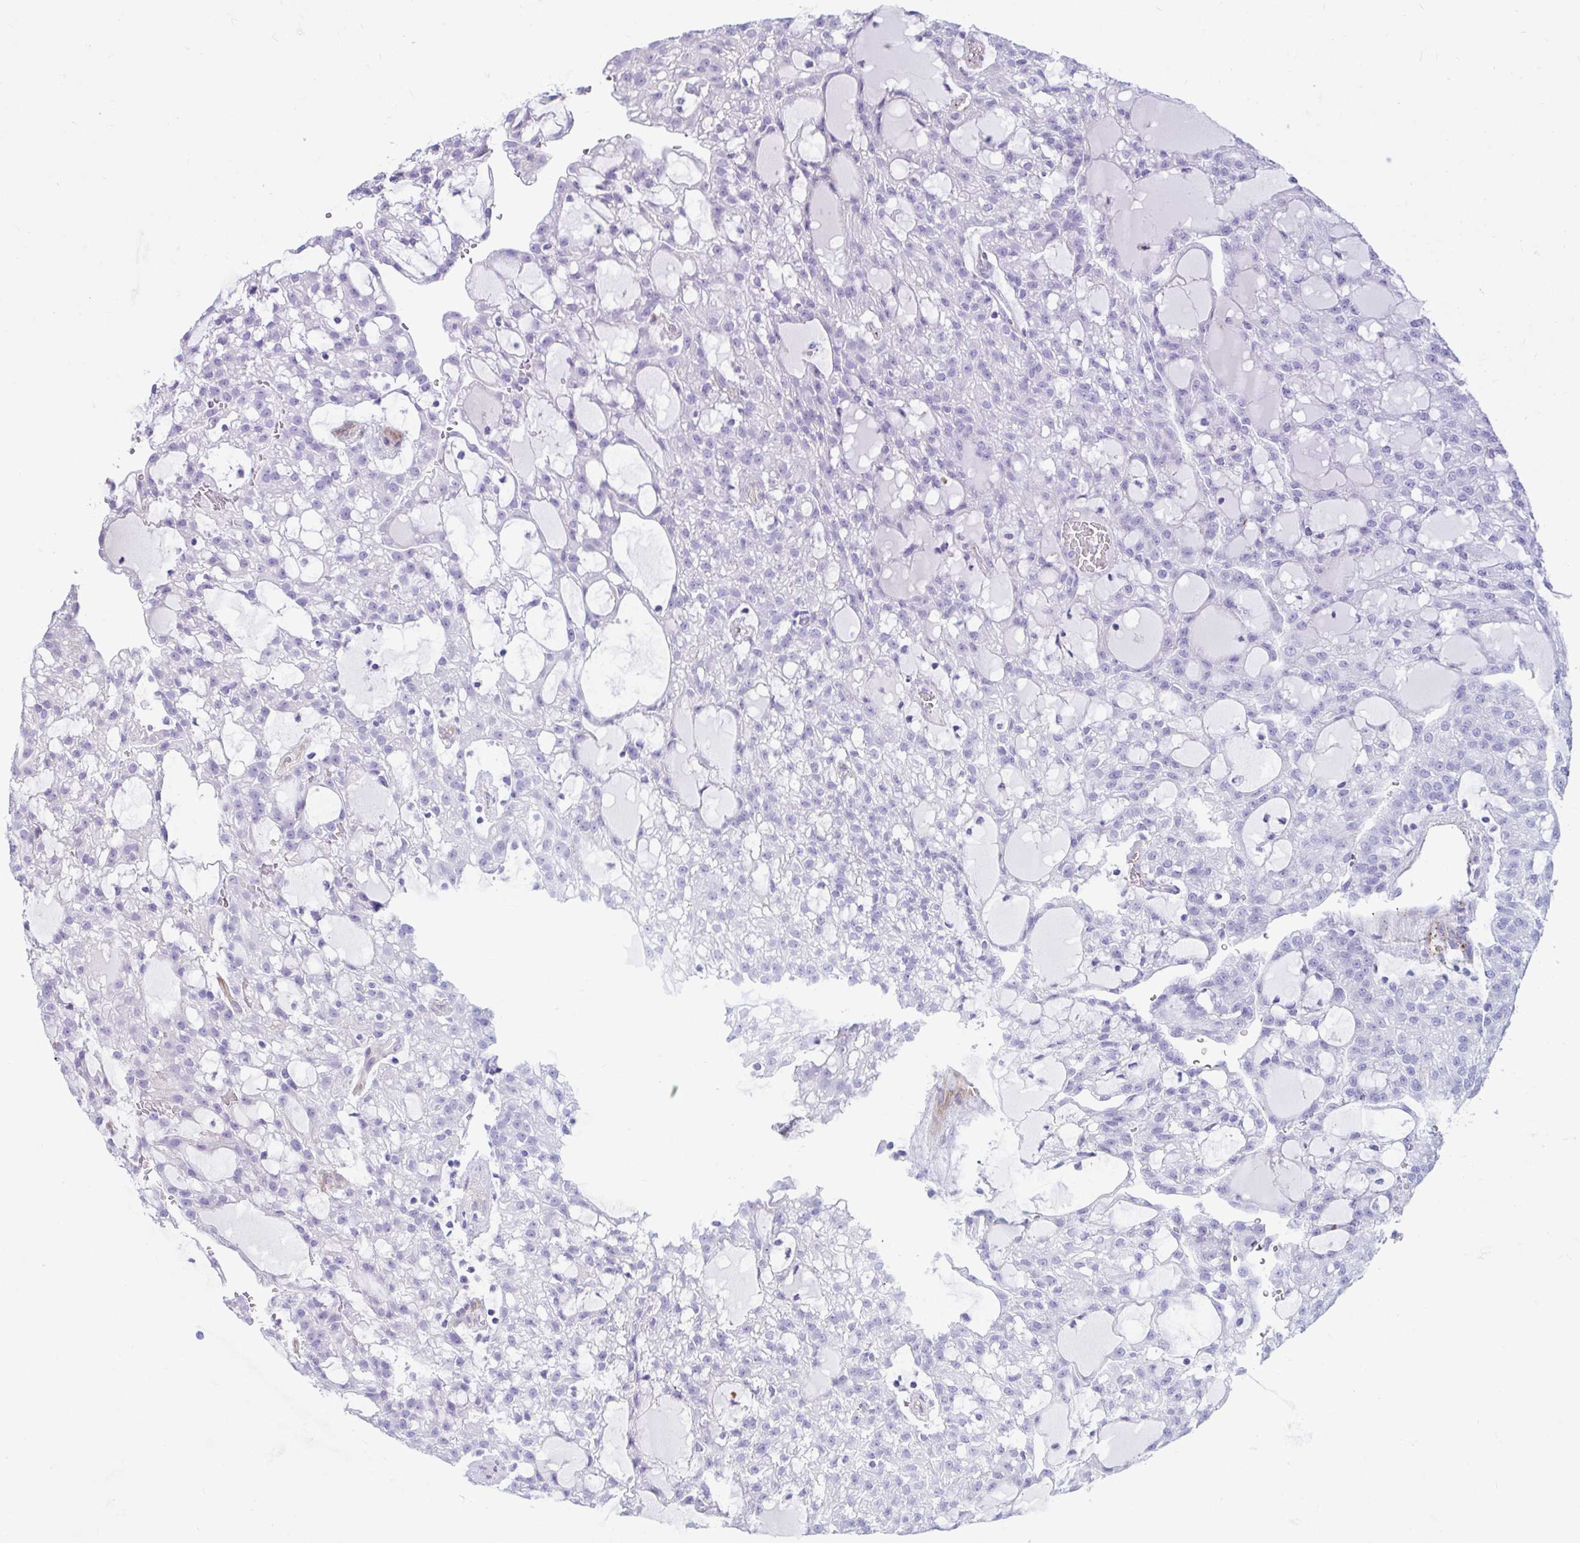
{"staining": {"intensity": "negative", "quantity": "none", "location": "none"}, "tissue": "renal cancer", "cell_type": "Tumor cells", "image_type": "cancer", "snomed": [{"axis": "morphology", "description": "Adenocarcinoma, NOS"}, {"axis": "topography", "description": "Kidney"}], "caption": "Protein analysis of renal cancer (adenocarcinoma) reveals no significant staining in tumor cells. (DAB (3,3'-diaminobenzidine) immunohistochemistry (IHC) visualized using brightfield microscopy, high magnification).", "gene": "UBL3", "patient": {"sex": "male", "age": 63}}